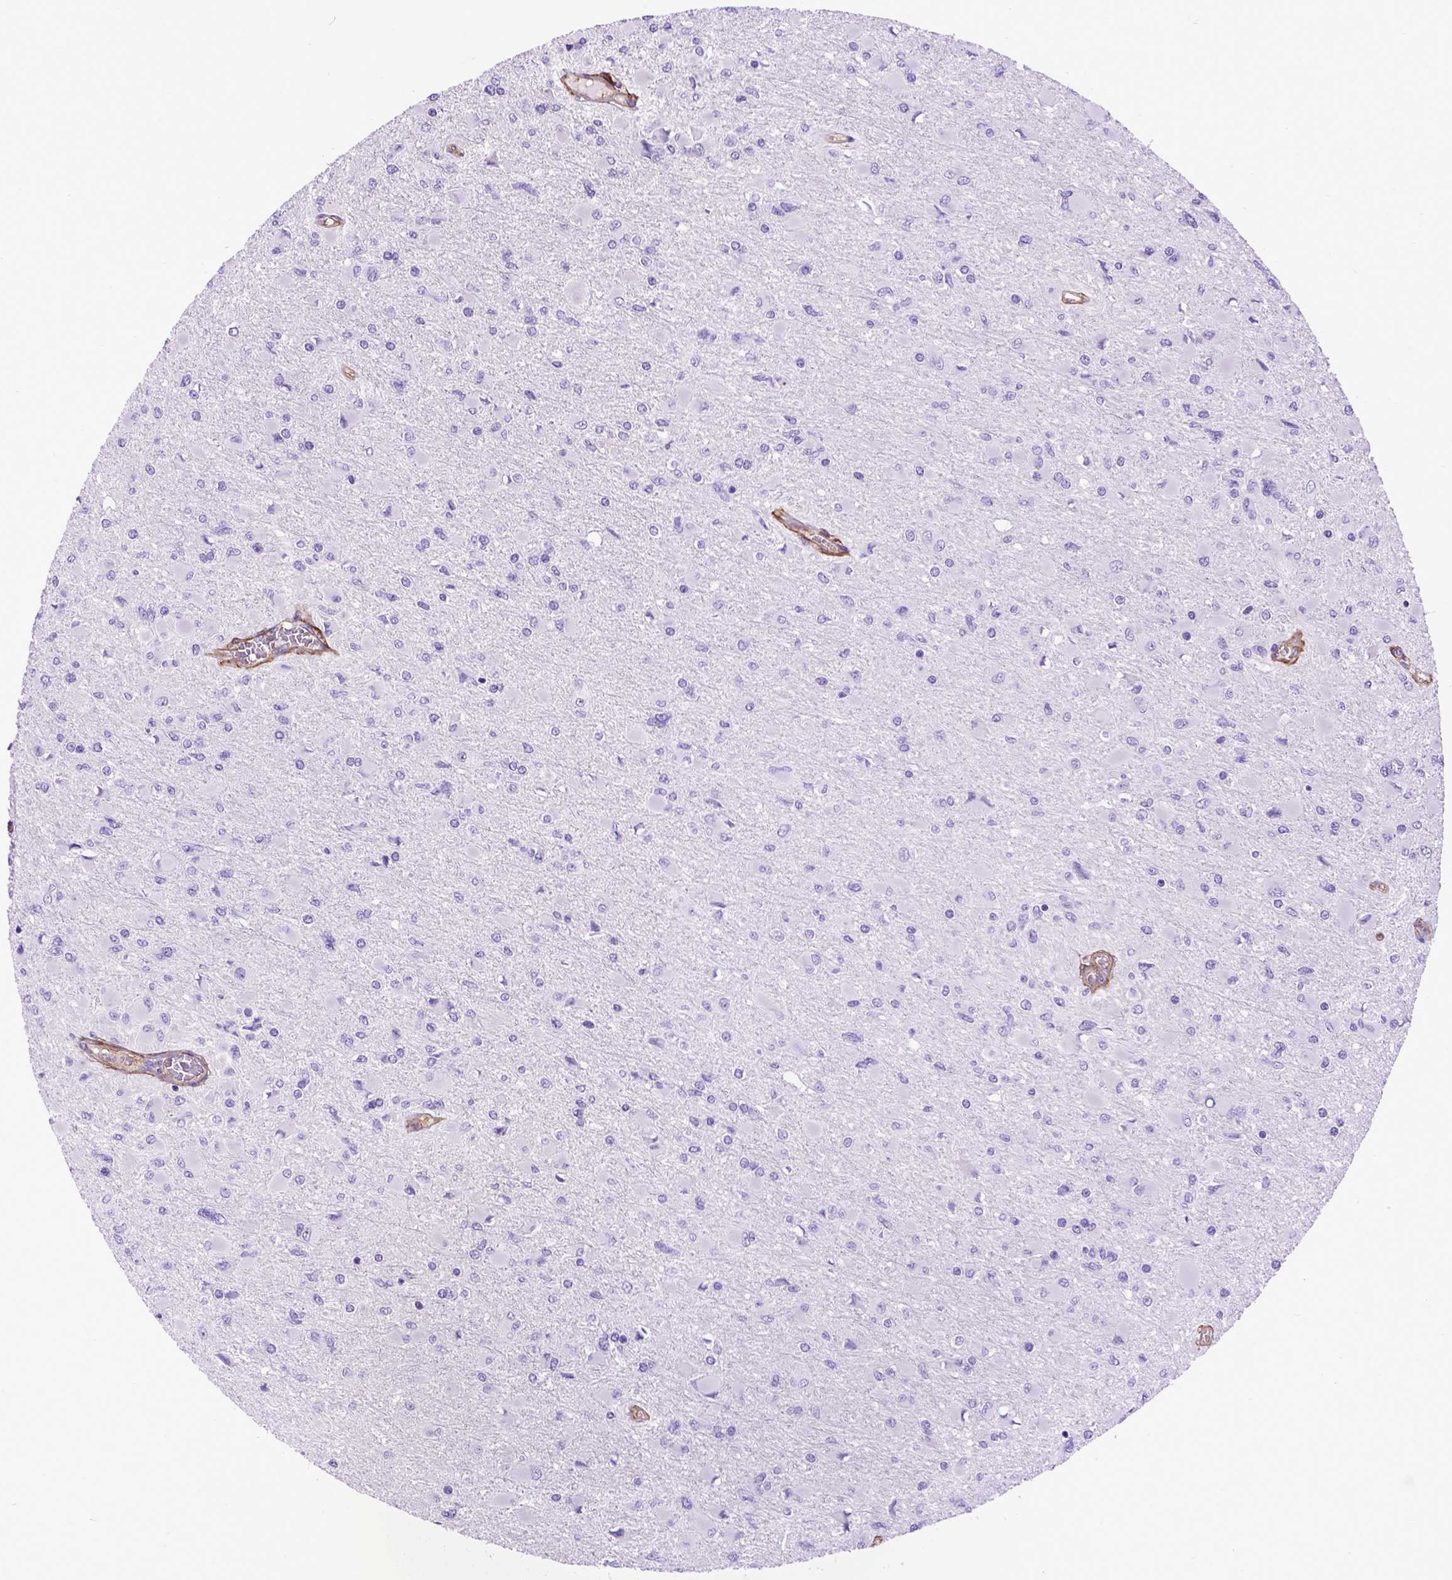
{"staining": {"intensity": "negative", "quantity": "none", "location": "none"}, "tissue": "glioma", "cell_type": "Tumor cells", "image_type": "cancer", "snomed": [{"axis": "morphology", "description": "Glioma, malignant, High grade"}, {"axis": "topography", "description": "Cerebral cortex"}], "caption": "Photomicrograph shows no significant protein expression in tumor cells of malignant high-grade glioma.", "gene": "ENG", "patient": {"sex": "female", "age": 36}}